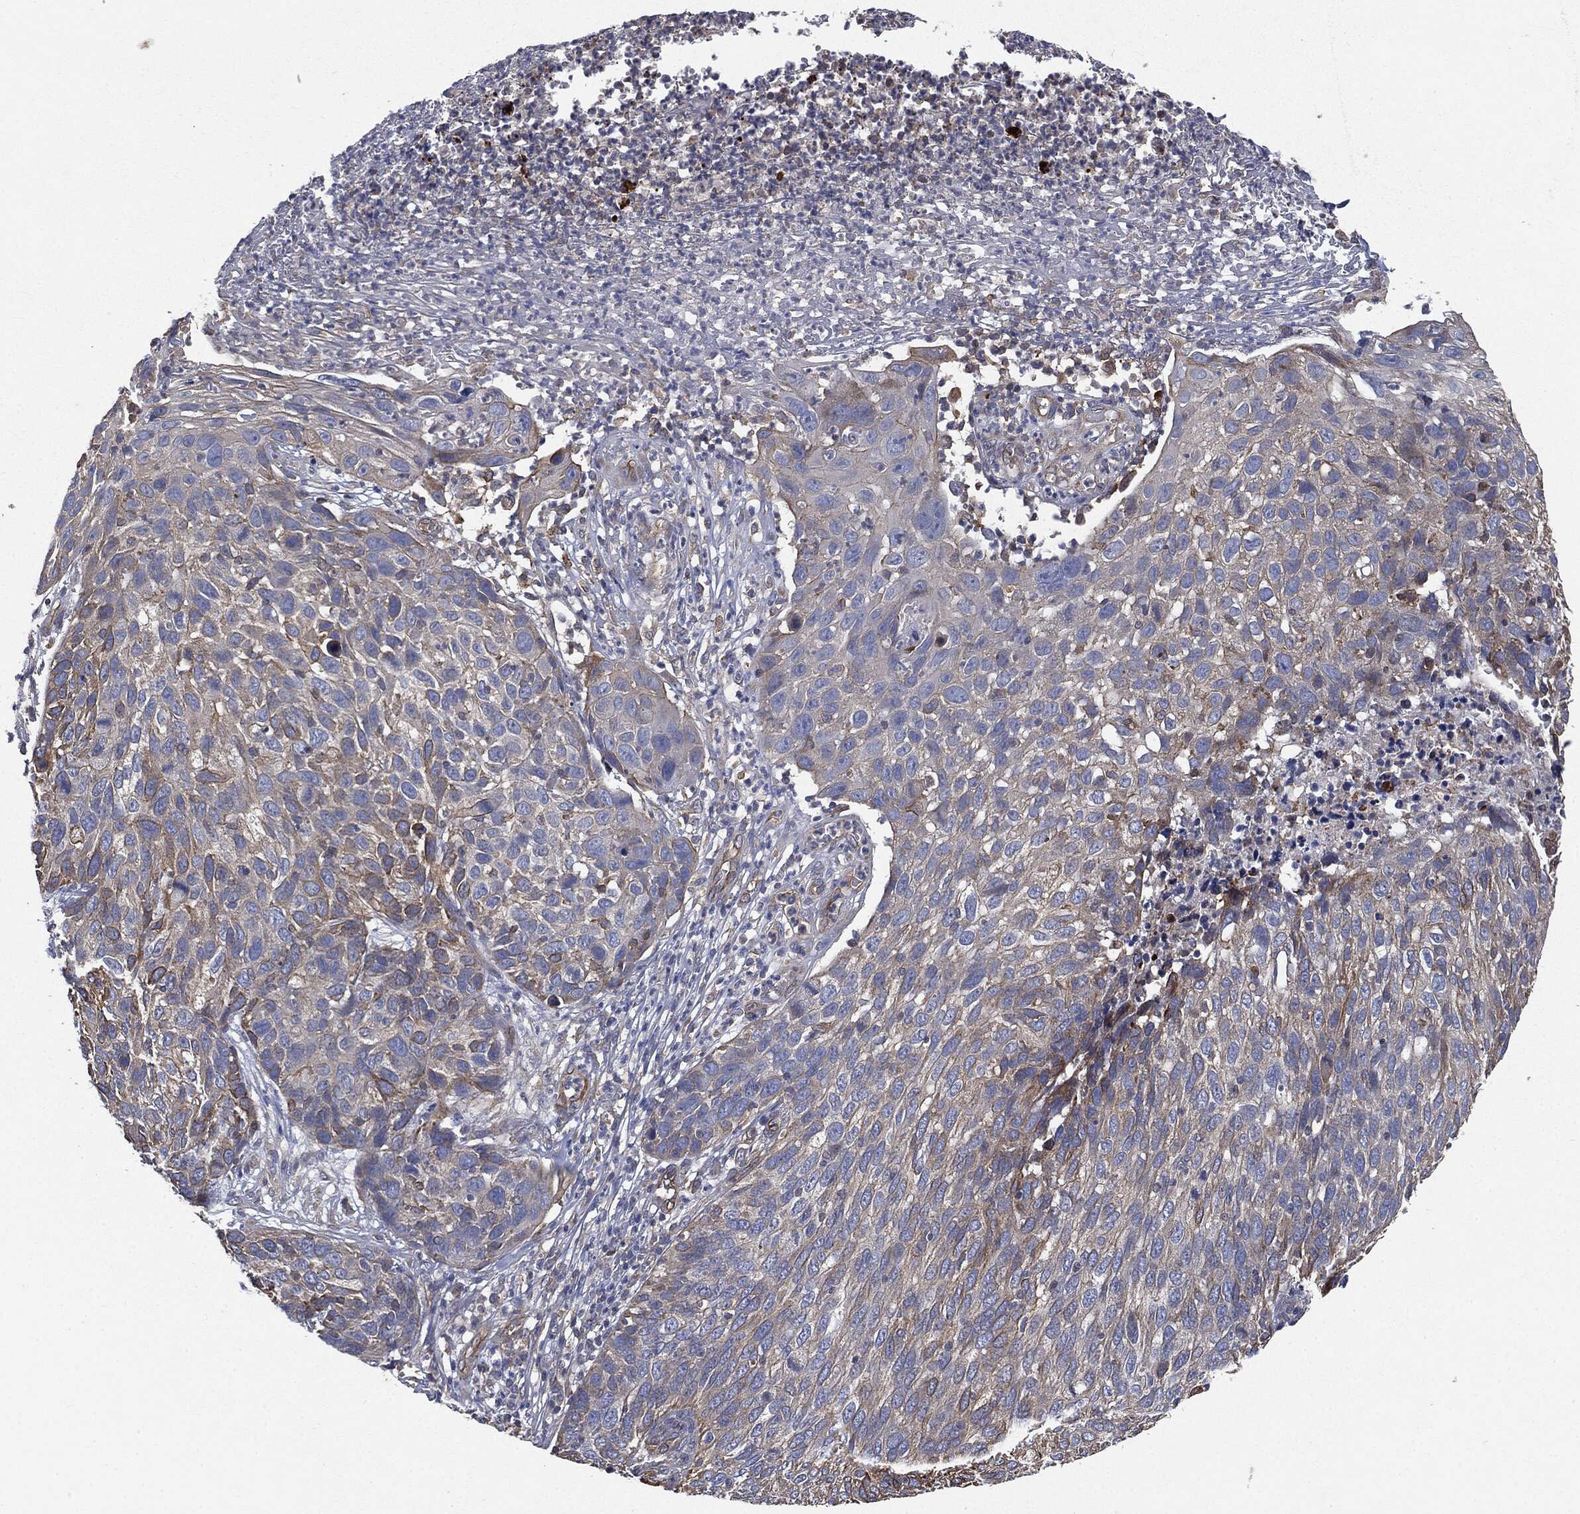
{"staining": {"intensity": "moderate", "quantity": "<25%", "location": "cytoplasmic/membranous"}, "tissue": "skin cancer", "cell_type": "Tumor cells", "image_type": "cancer", "snomed": [{"axis": "morphology", "description": "Squamous cell carcinoma, NOS"}, {"axis": "topography", "description": "Skin"}], "caption": "A brown stain labels moderate cytoplasmic/membranous expression of a protein in skin cancer (squamous cell carcinoma) tumor cells.", "gene": "EPS15L1", "patient": {"sex": "male", "age": 92}}